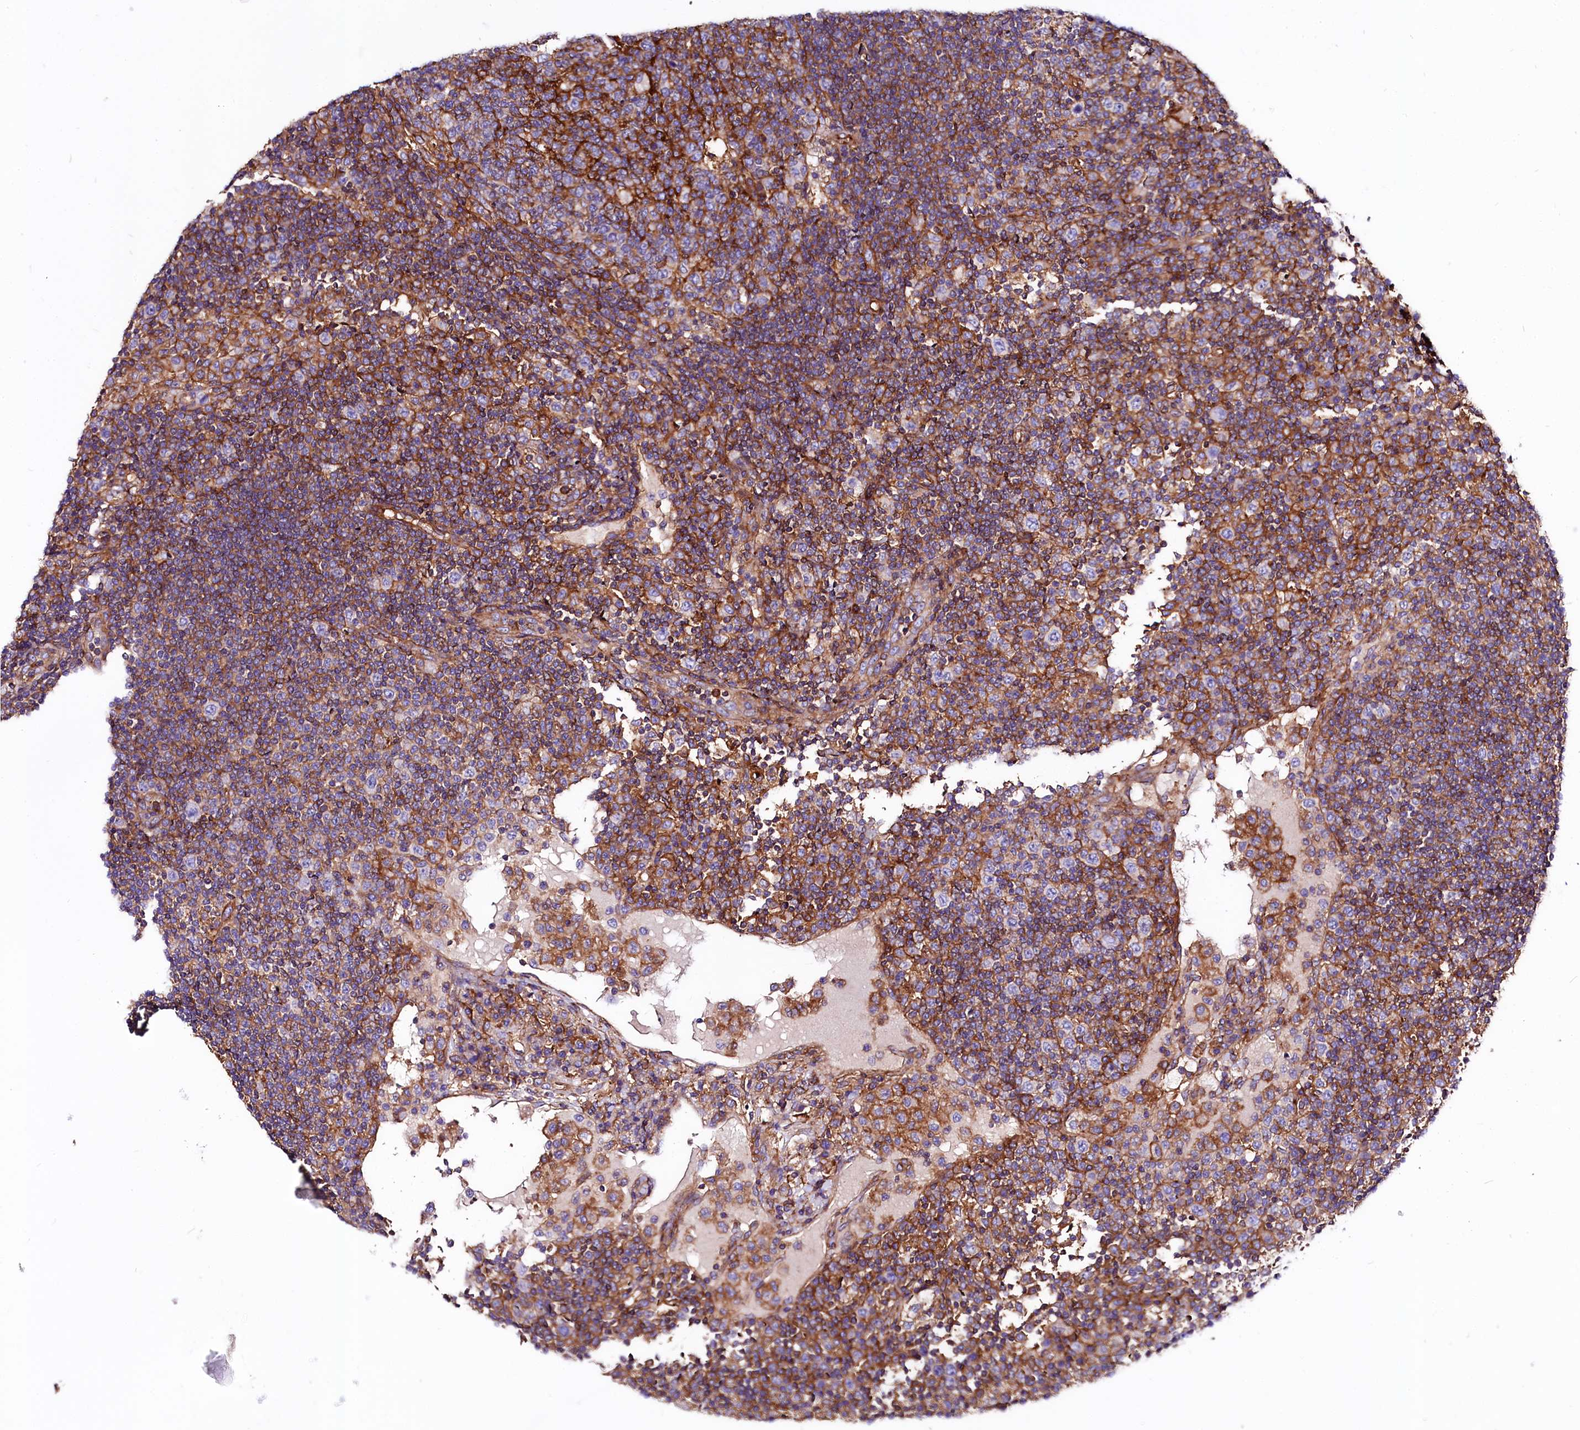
{"staining": {"intensity": "negative", "quantity": "none", "location": "none"}, "tissue": "lymph node", "cell_type": "Germinal center cells", "image_type": "normal", "snomed": [{"axis": "morphology", "description": "Normal tissue, NOS"}, {"axis": "topography", "description": "Lymph node"}], "caption": "This is an IHC micrograph of unremarkable lymph node. There is no positivity in germinal center cells.", "gene": "ANO6", "patient": {"sex": "female", "age": 53}}